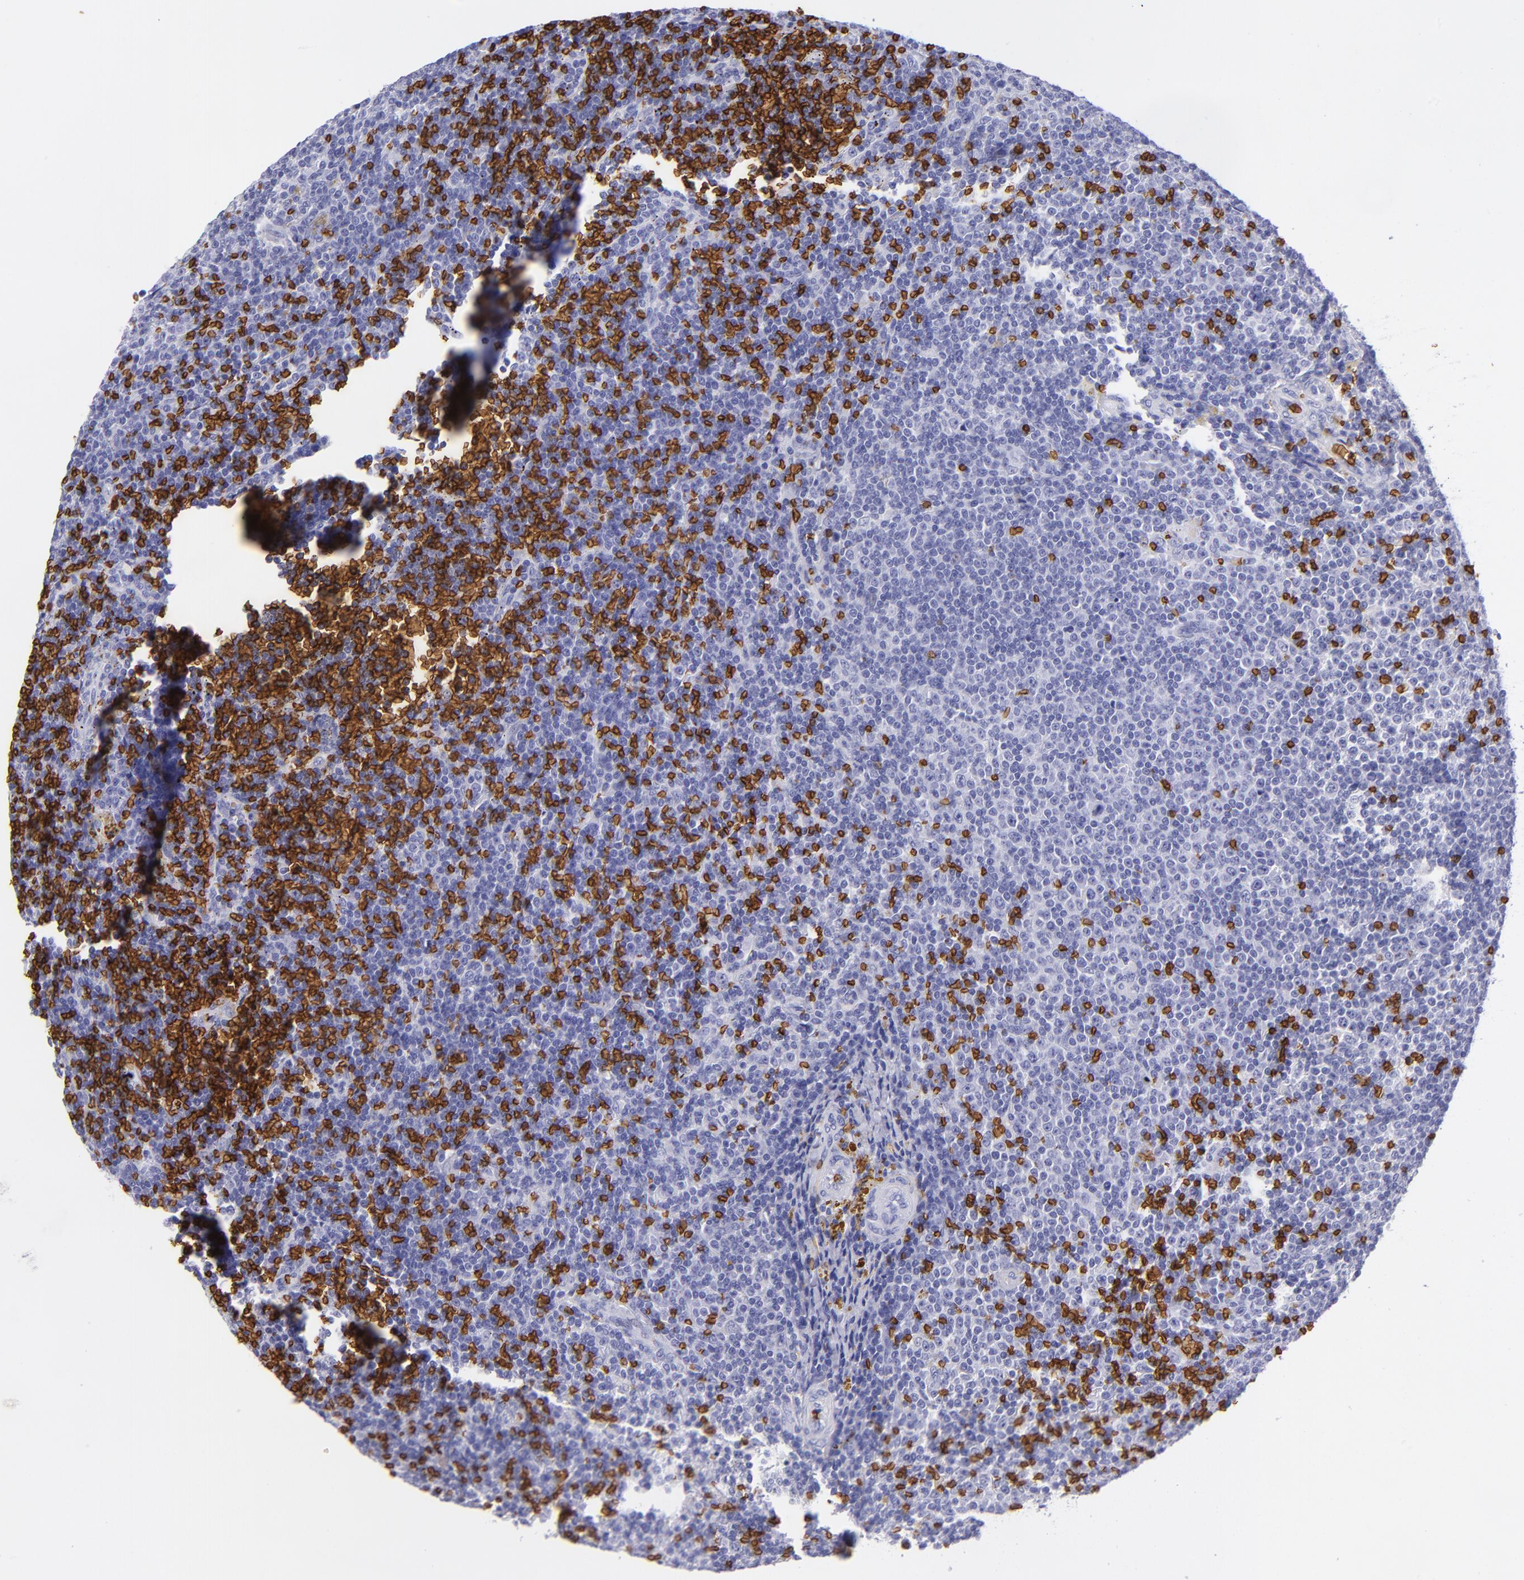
{"staining": {"intensity": "negative", "quantity": "none", "location": "none"}, "tissue": "lymphoma", "cell_type": "Tumor cells", "image_type": "cancer", "snomed": [{"axis": "morphology", "description": "Malignant lymphoma, non-Hodgkin's type, Low grade"}, {"axis": "topography", "description": "Spleen"}], "caption": "DAB immunohistochemical staining of human lymphoma reveals no significant staining in tumor cells.", "gene": "GYPA", "patient": {"sex": "male", "age": 80}}